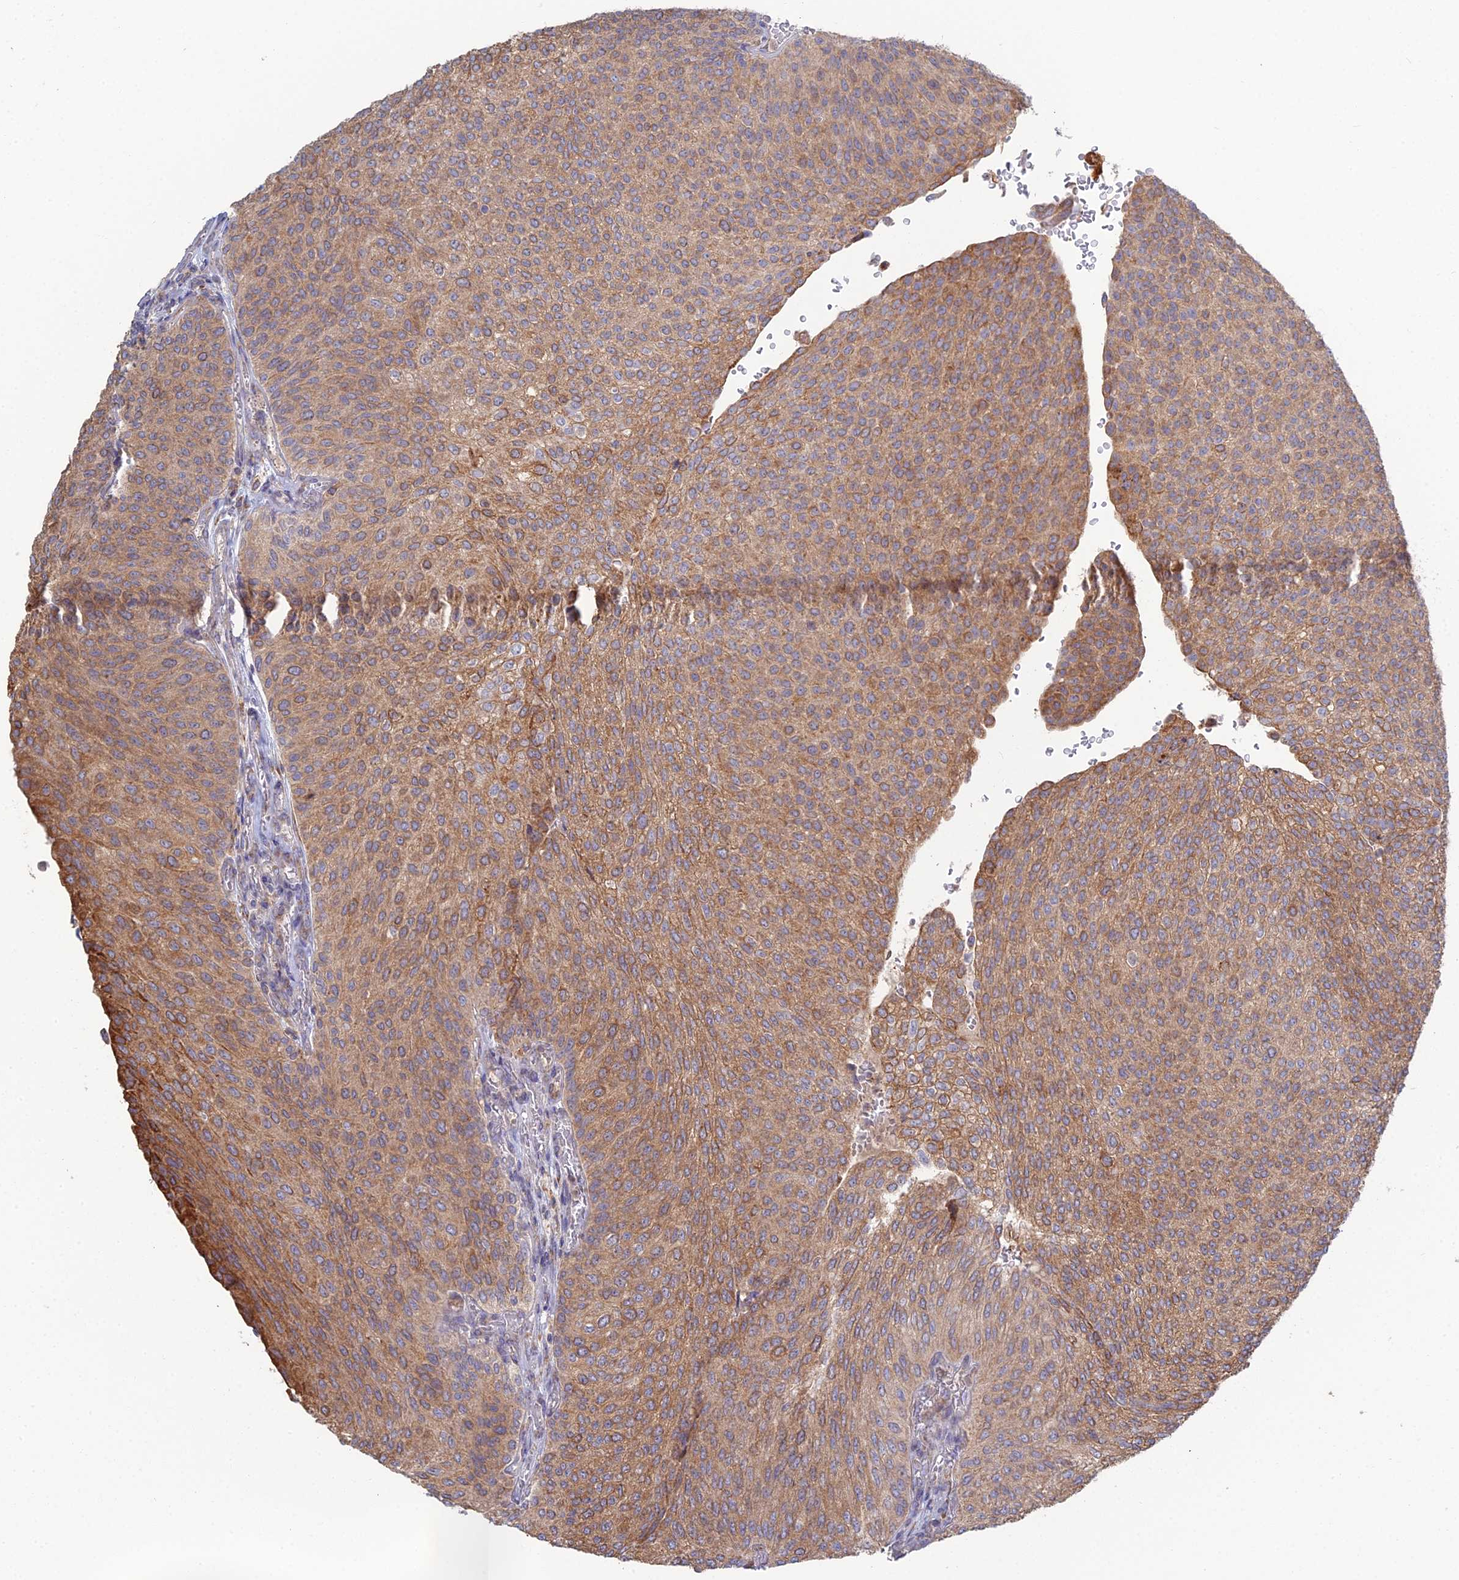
{"staining": {"intensity": "moderate", "quantity": ">75%", "location": "cytoplasmic/membranous"}, "tissue": "urothelial cancer", "cell_type": "Tumor cells", "image_type": "cancer", "snomed": [{"axis": "morphology", "description": "Urothelial carcinoma, High grade"}, {"axis": "topography", "description": "Urinary bladder"}], "caption": "High-grade urothelial carcinoma was stained to show a protein in brown. There is medium levels of moderate cytoplasmic/membranous staining in approximately >75% of tumor cells.", "gene": "TRAPPC6A", "patient": {"sex": "female", "age": 79}}